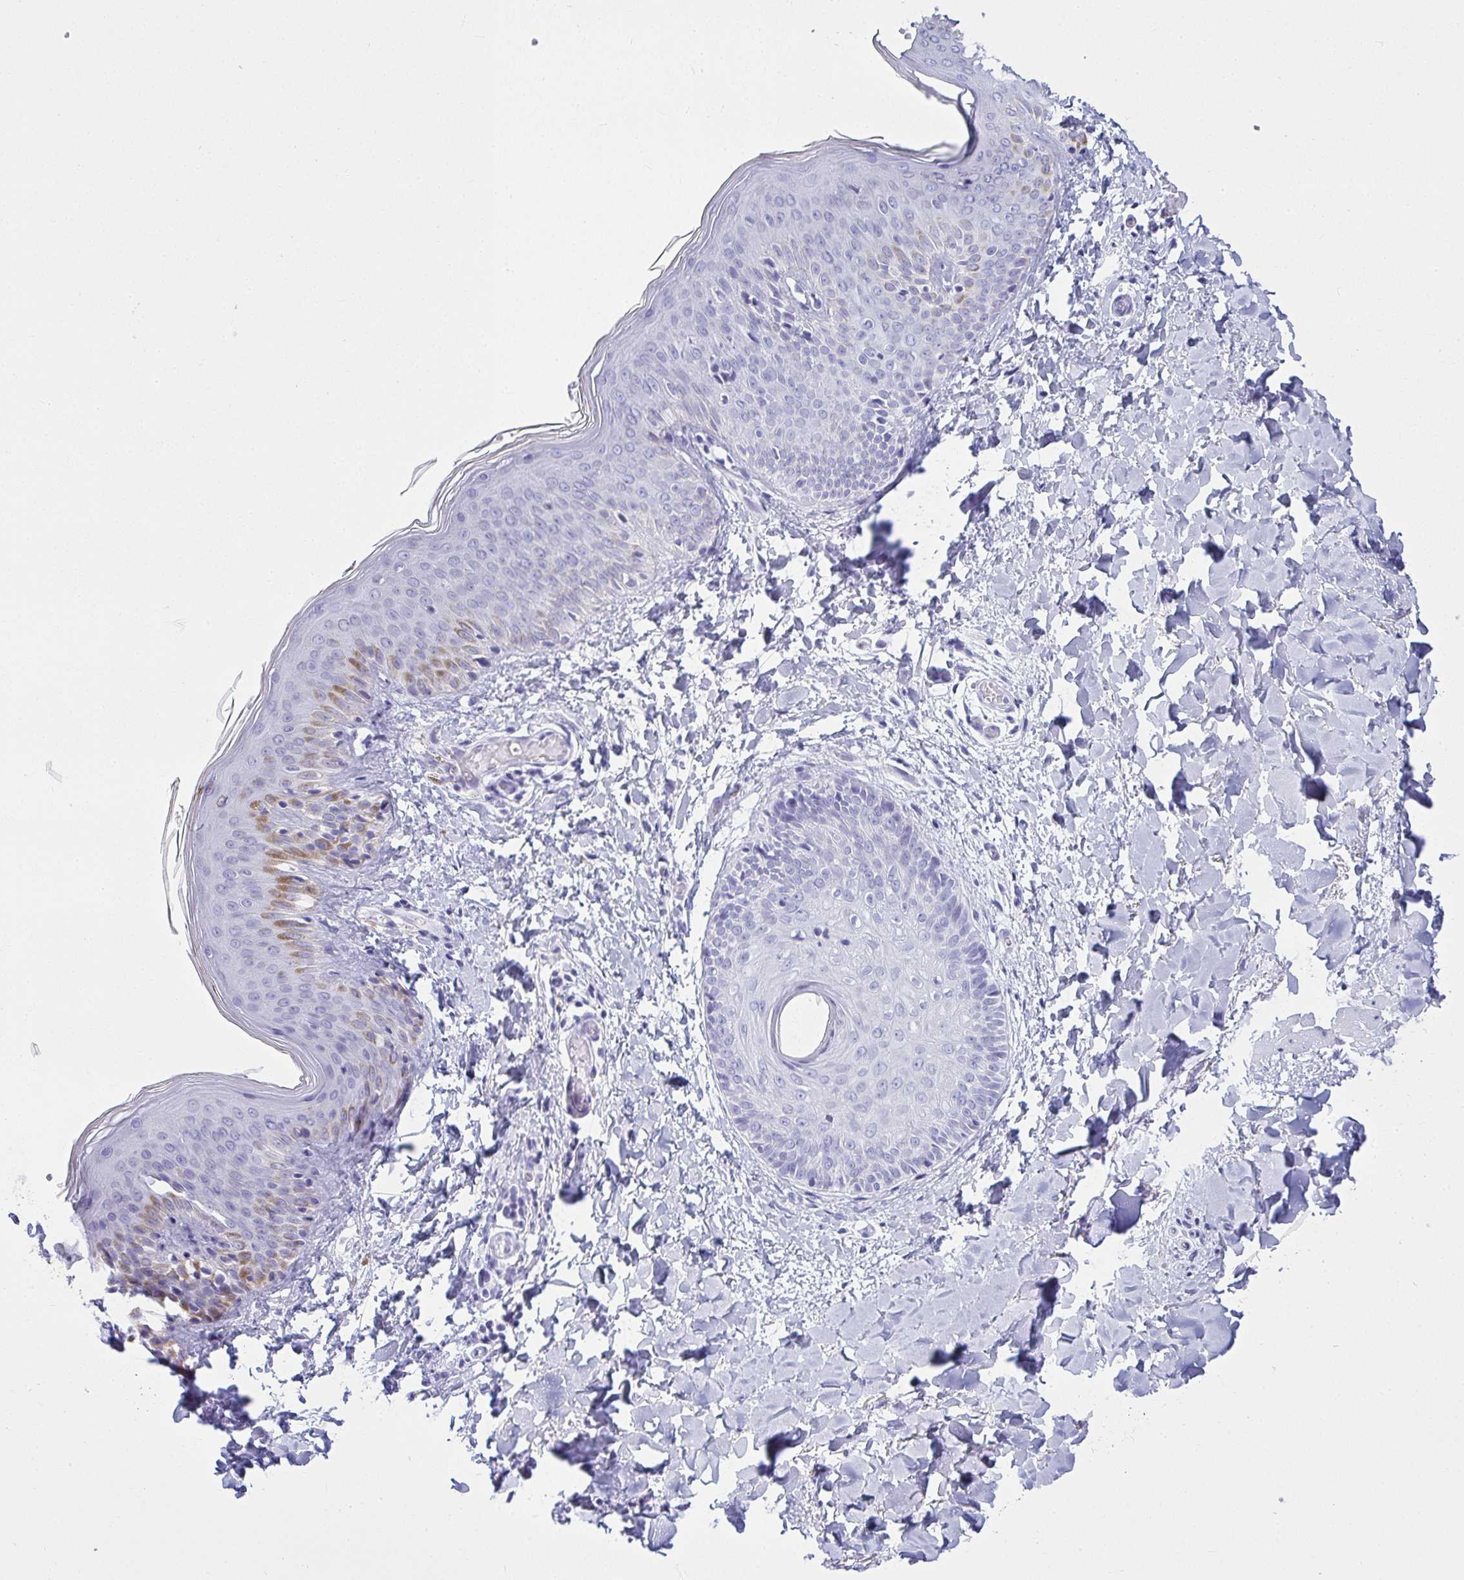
{"staining": {"intensity": "negative", "quantity": "none", "location": "none"}, "tissue": "skin", "cell_type": "Fibroblasts", "image_type": "normal", "snomed": [{"axis": "morphology", "description": "Normal tissue, NOS"}, {"axis": "topography", "description": "Skin"}], "caption": "DAB immunohistochemical staining of normal human skin displays no significant positivity in fibroblasts. Nuclei are stained in blue.", "gene": "CLGN", "patient": {"sex": "male", "age": 16}}